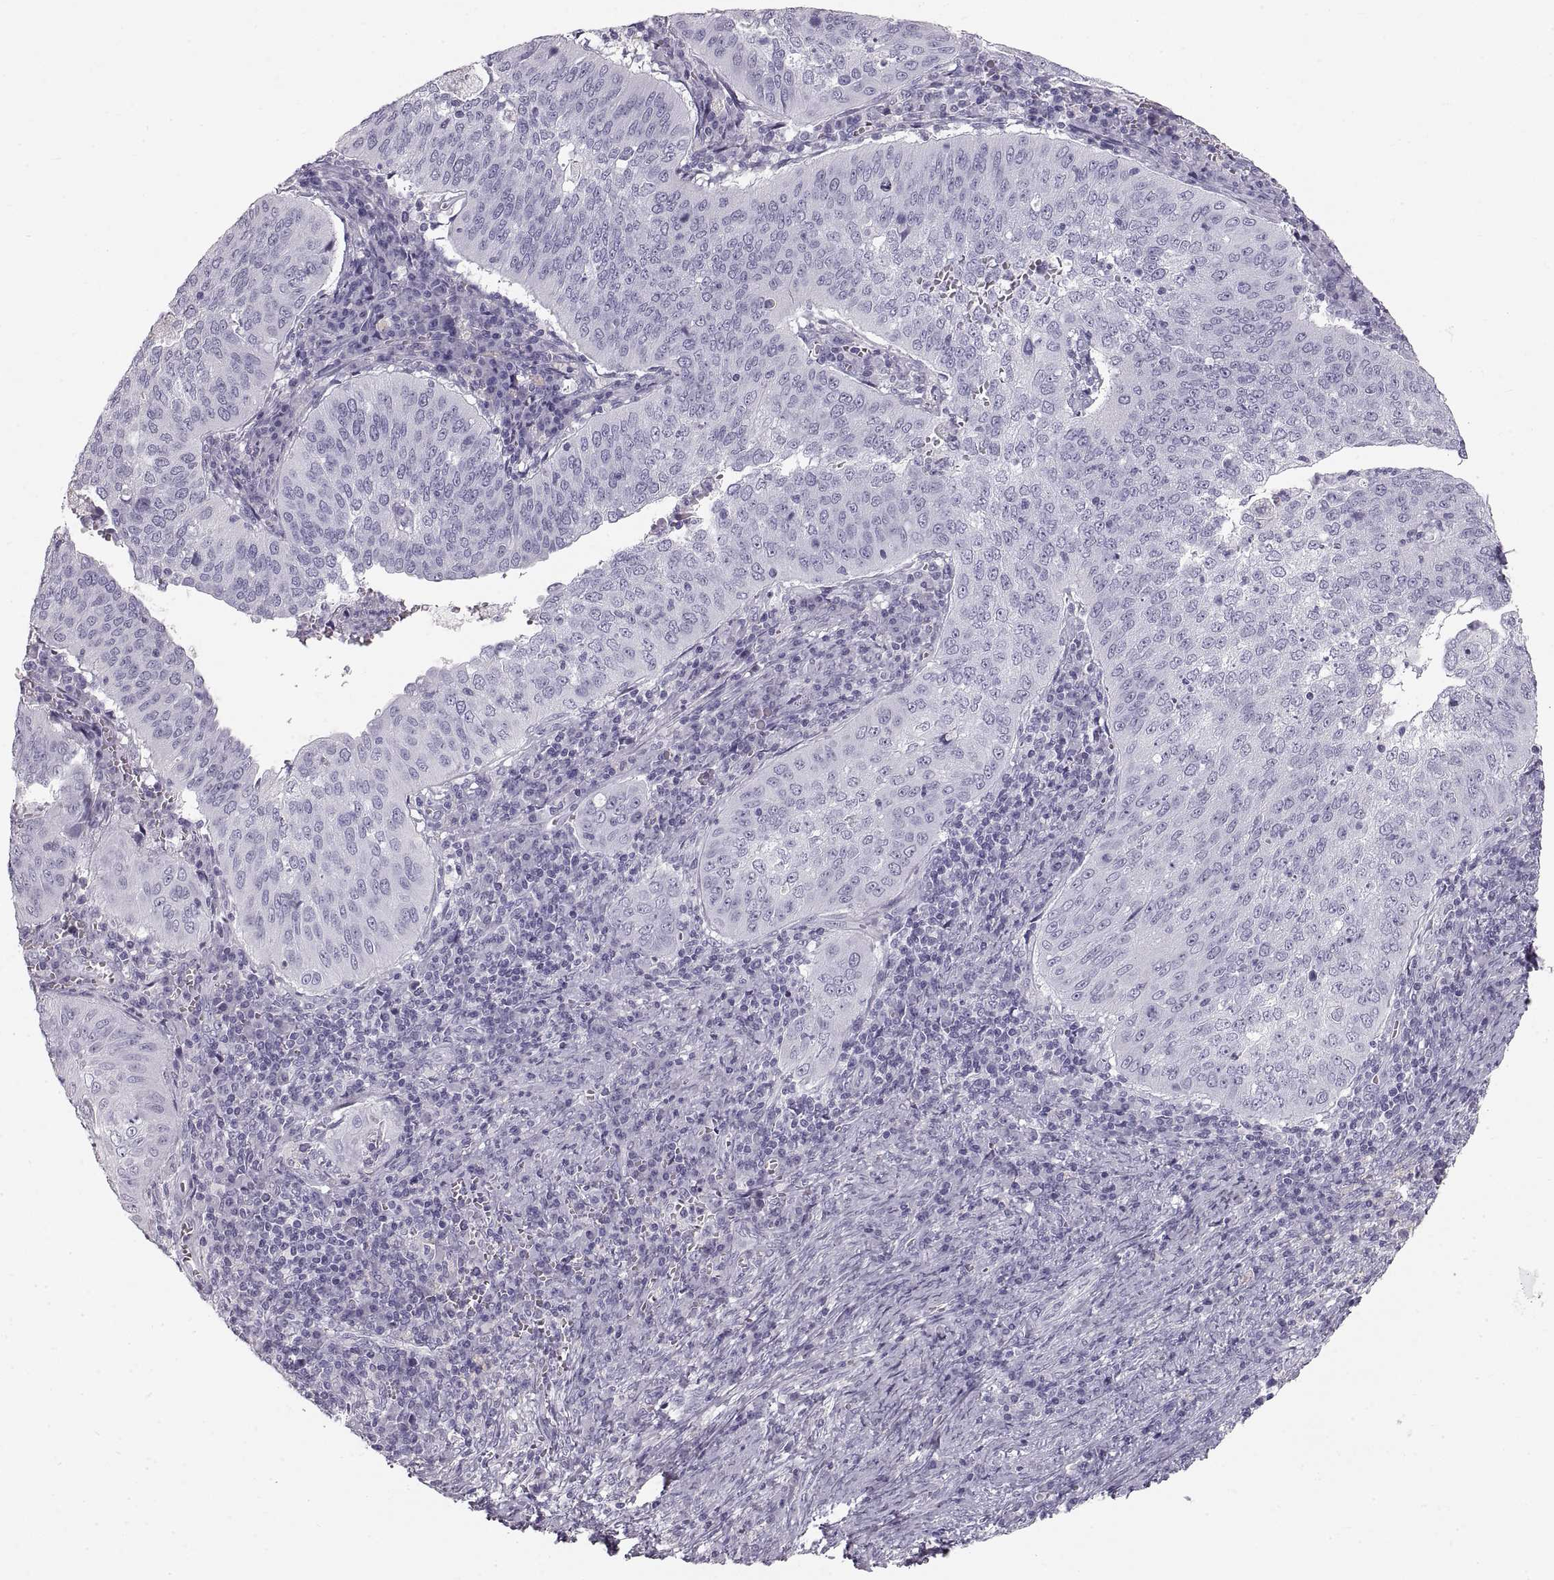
{"staining": {"intensity": "negative", "quantity": "none", "location": "none"}, "tissue": "cervical cancer", "cell_type": "Tumor cells", "image_type": "cancer", "snomed": [{"axis": "morphology", "description": "Squamous cell carcinoma, NOS"}, {"axis": "topography", "description": "Cervix"}], "caption": "Tumor cells are negative for brown protein staining in squamous cell carcinoma (cervical).", "gene": "CRYAA", "patient": {"sex": "female", "age": 39}}